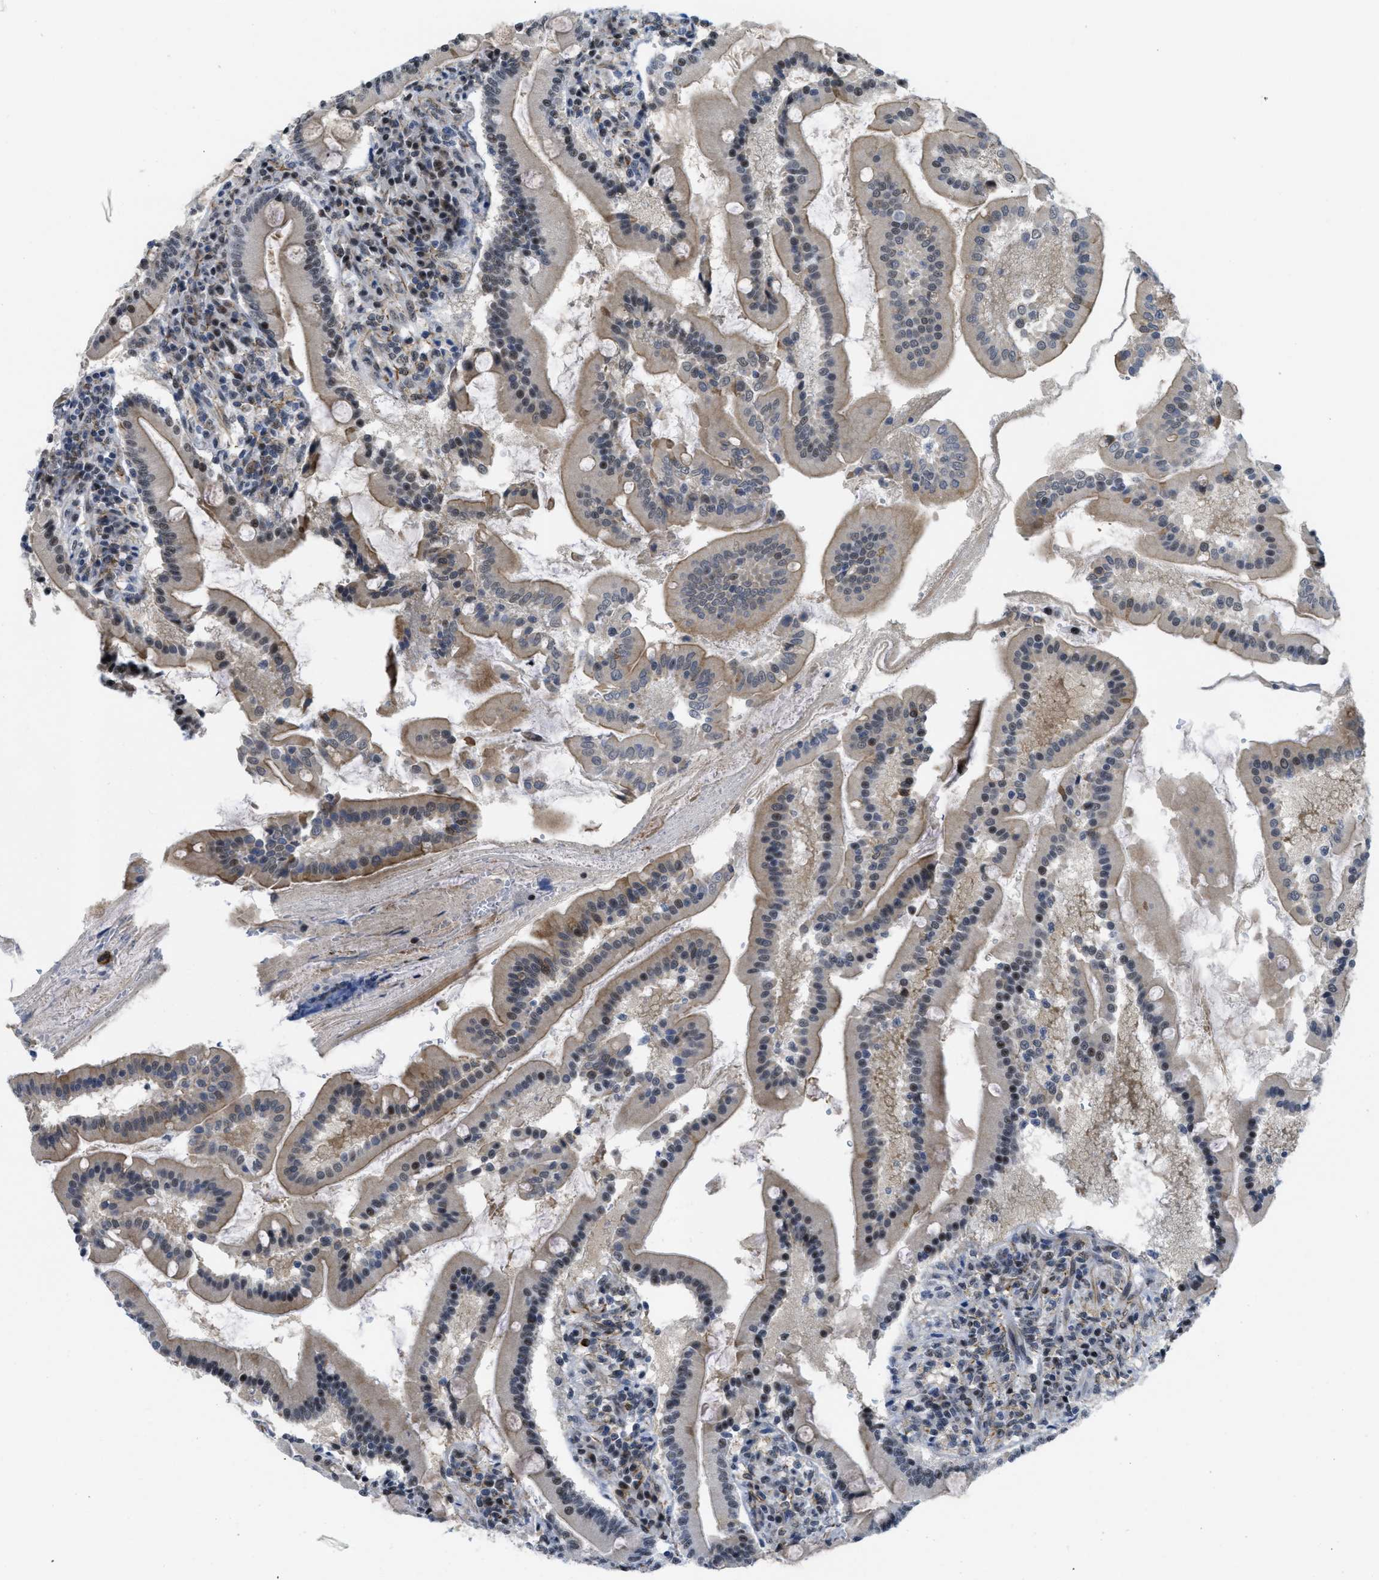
{"staining": {"intensity": "moderate", "quantity": ">75%", "location": "cytoplasmic/membranous,nuclear"}, "tissue": "duodenum", "cell_type": "Glandular cells", "image_type": "normal", "snomed": [{"axis": "morphology", "description": "Normal tissue, NOS"}, {"axis": "topography", "description": "Duodenum"}], "caption": "An IHC histopathology image of unremarkable tissue is shown. Protein staining in brown labels moderate cytoplasmic/membranous,nuclear positivity in duodenum within glandular cells.", "gene": "LRRC8B", "patient": {"sex": "male", "age": 50}}